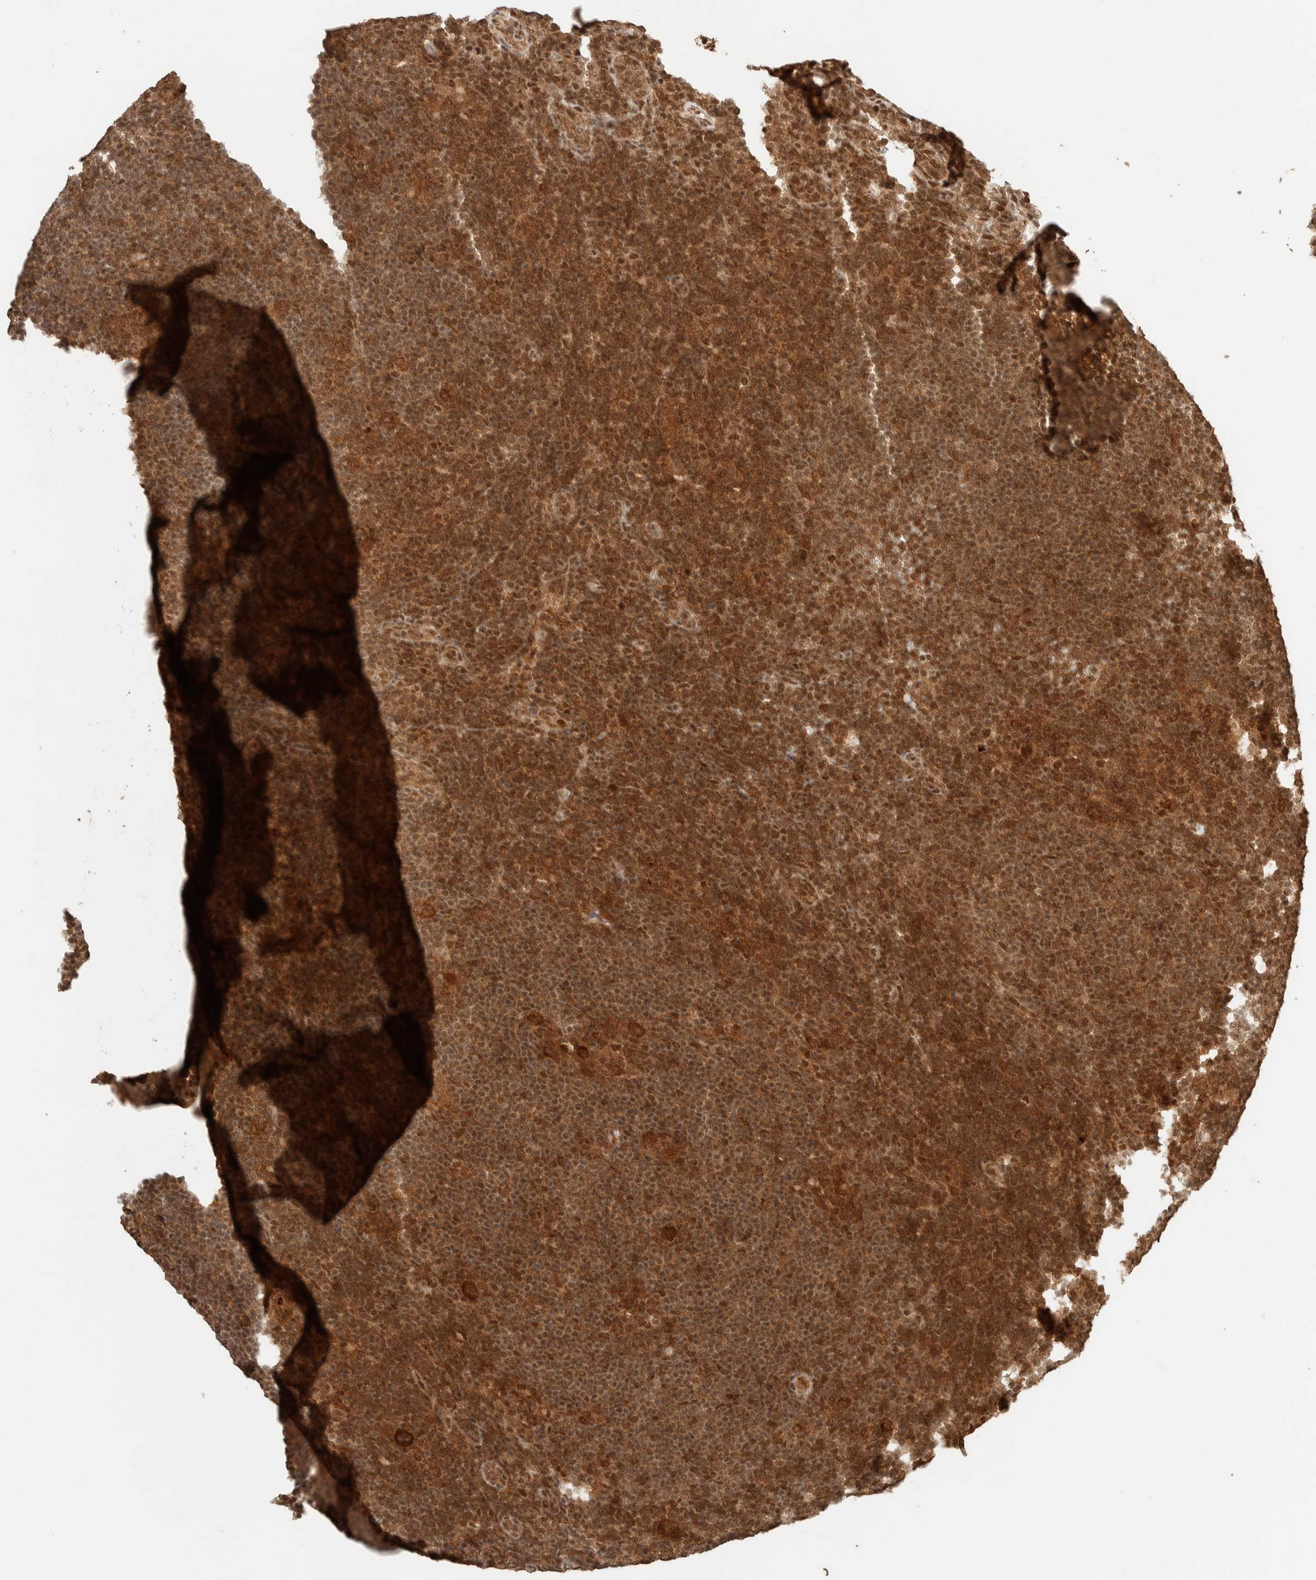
{"staining": {"intensity": "strong", "quantity": ">75%", "location": "cytoplasmic/membranous,nuclear"}, "tissue": "lymphoma", "cell_type": "Tumor cells", "image_type": "cancer", "snomed": [{"axis": "morphology", "description": "Hodgkin's disease, NOS"}, {"axis": "topography", "description": "Lymph node"}], "caption": "Hodgkin's disease tissue reveals strong cytoplasmic/membranous and nuclear positivity in approximately >75% of tumor cells (Stains: DAB in brown, nuclei in blue, Microscopy: brightfield microscopy at high magnification).", "gene": "ZBTB2", "patient": {"sex": "female", "age": 57}}